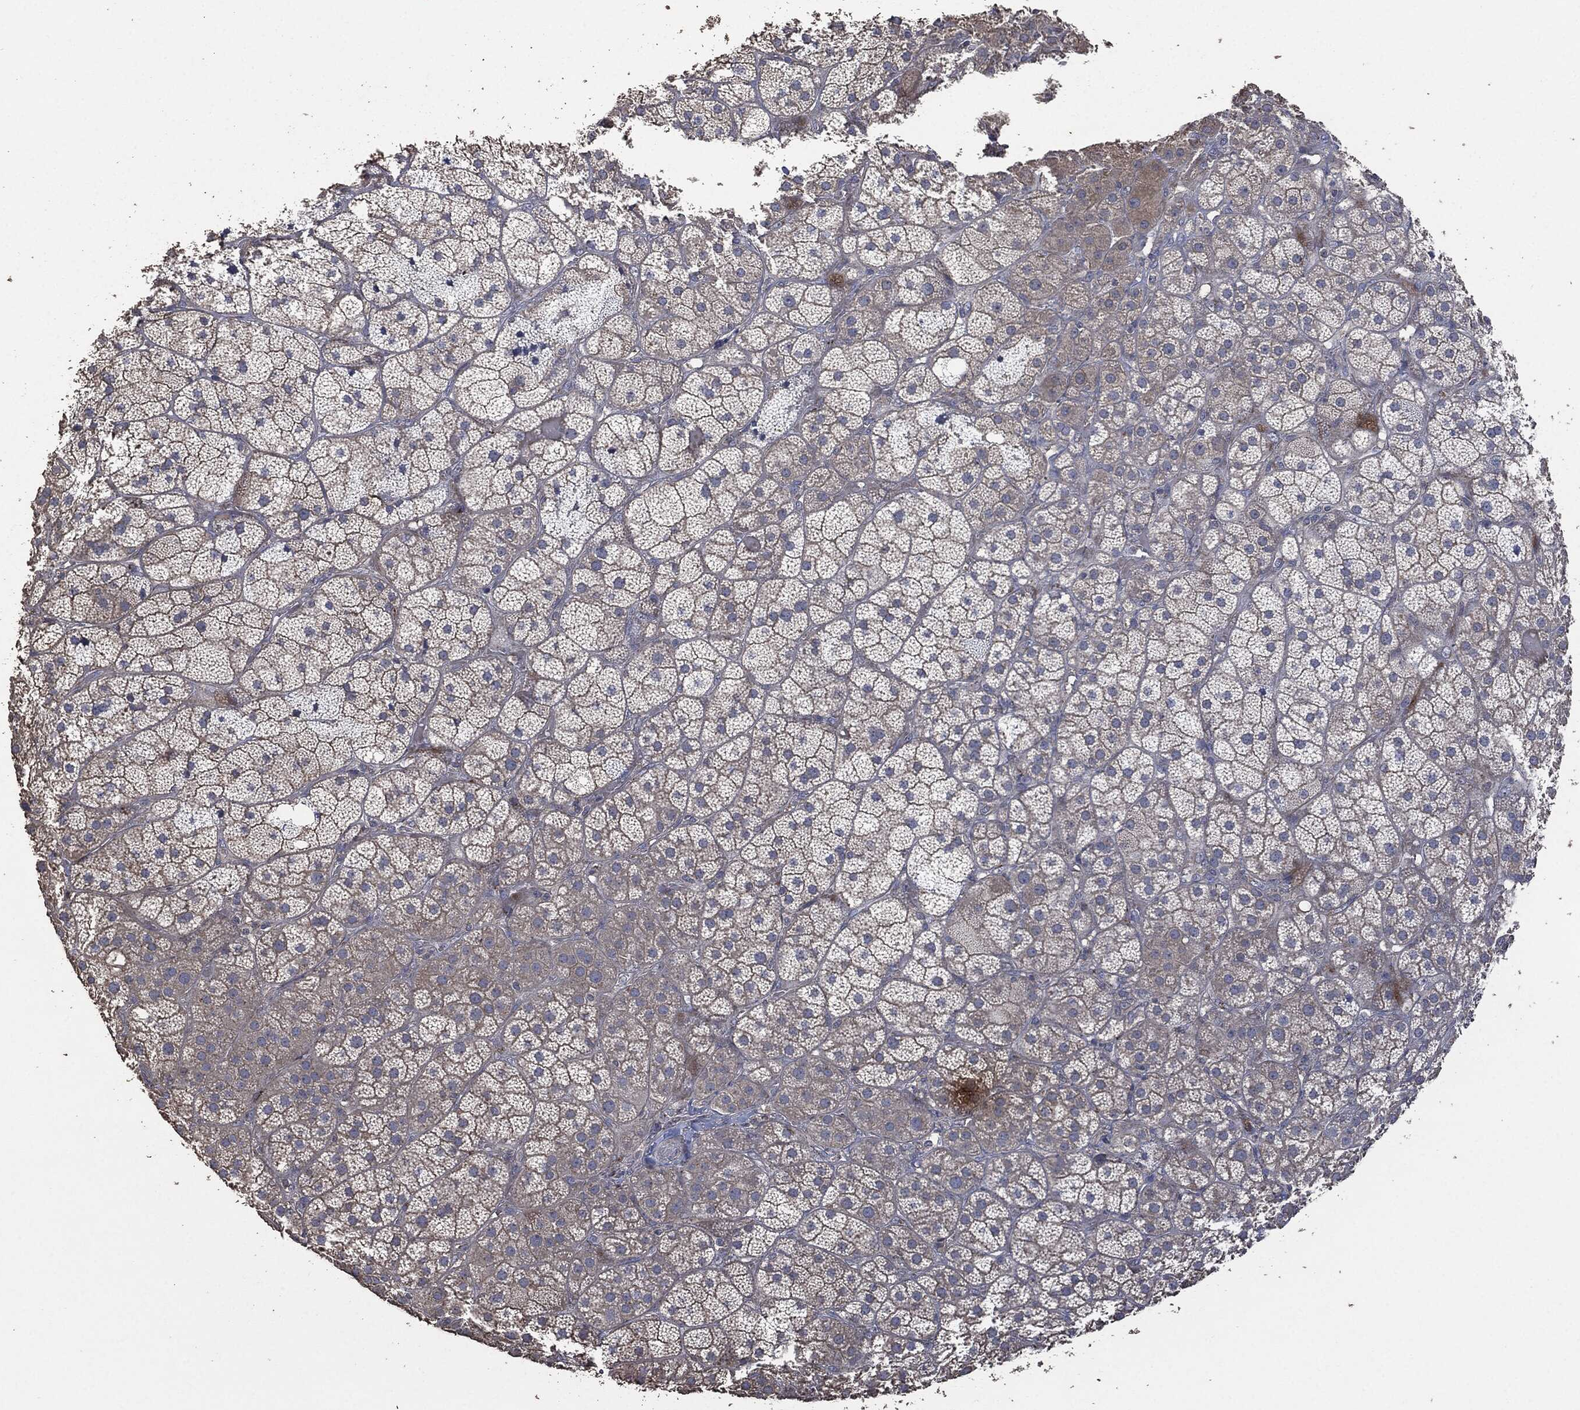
{"staining": {"intensity": "moderate", "quantity": "<25%", "location": "cytoplasmic/membranous"}, "tissue": "adrenal gland", "cell_type": "Glandular cells", "image_type": "normal", "snomed": [{"axis": "morphology", "description": "Normal tissue, NOS"}, {"axis": "topography", "description": "Adrenal gland"}], "caption": "Protein analysis of normal adrenal gland displays moderate cytoplasmic/membranous staining in about <25% of glandular cells.", "gene": "MSLN", "patient": {"sex": "male", "age": 57}}